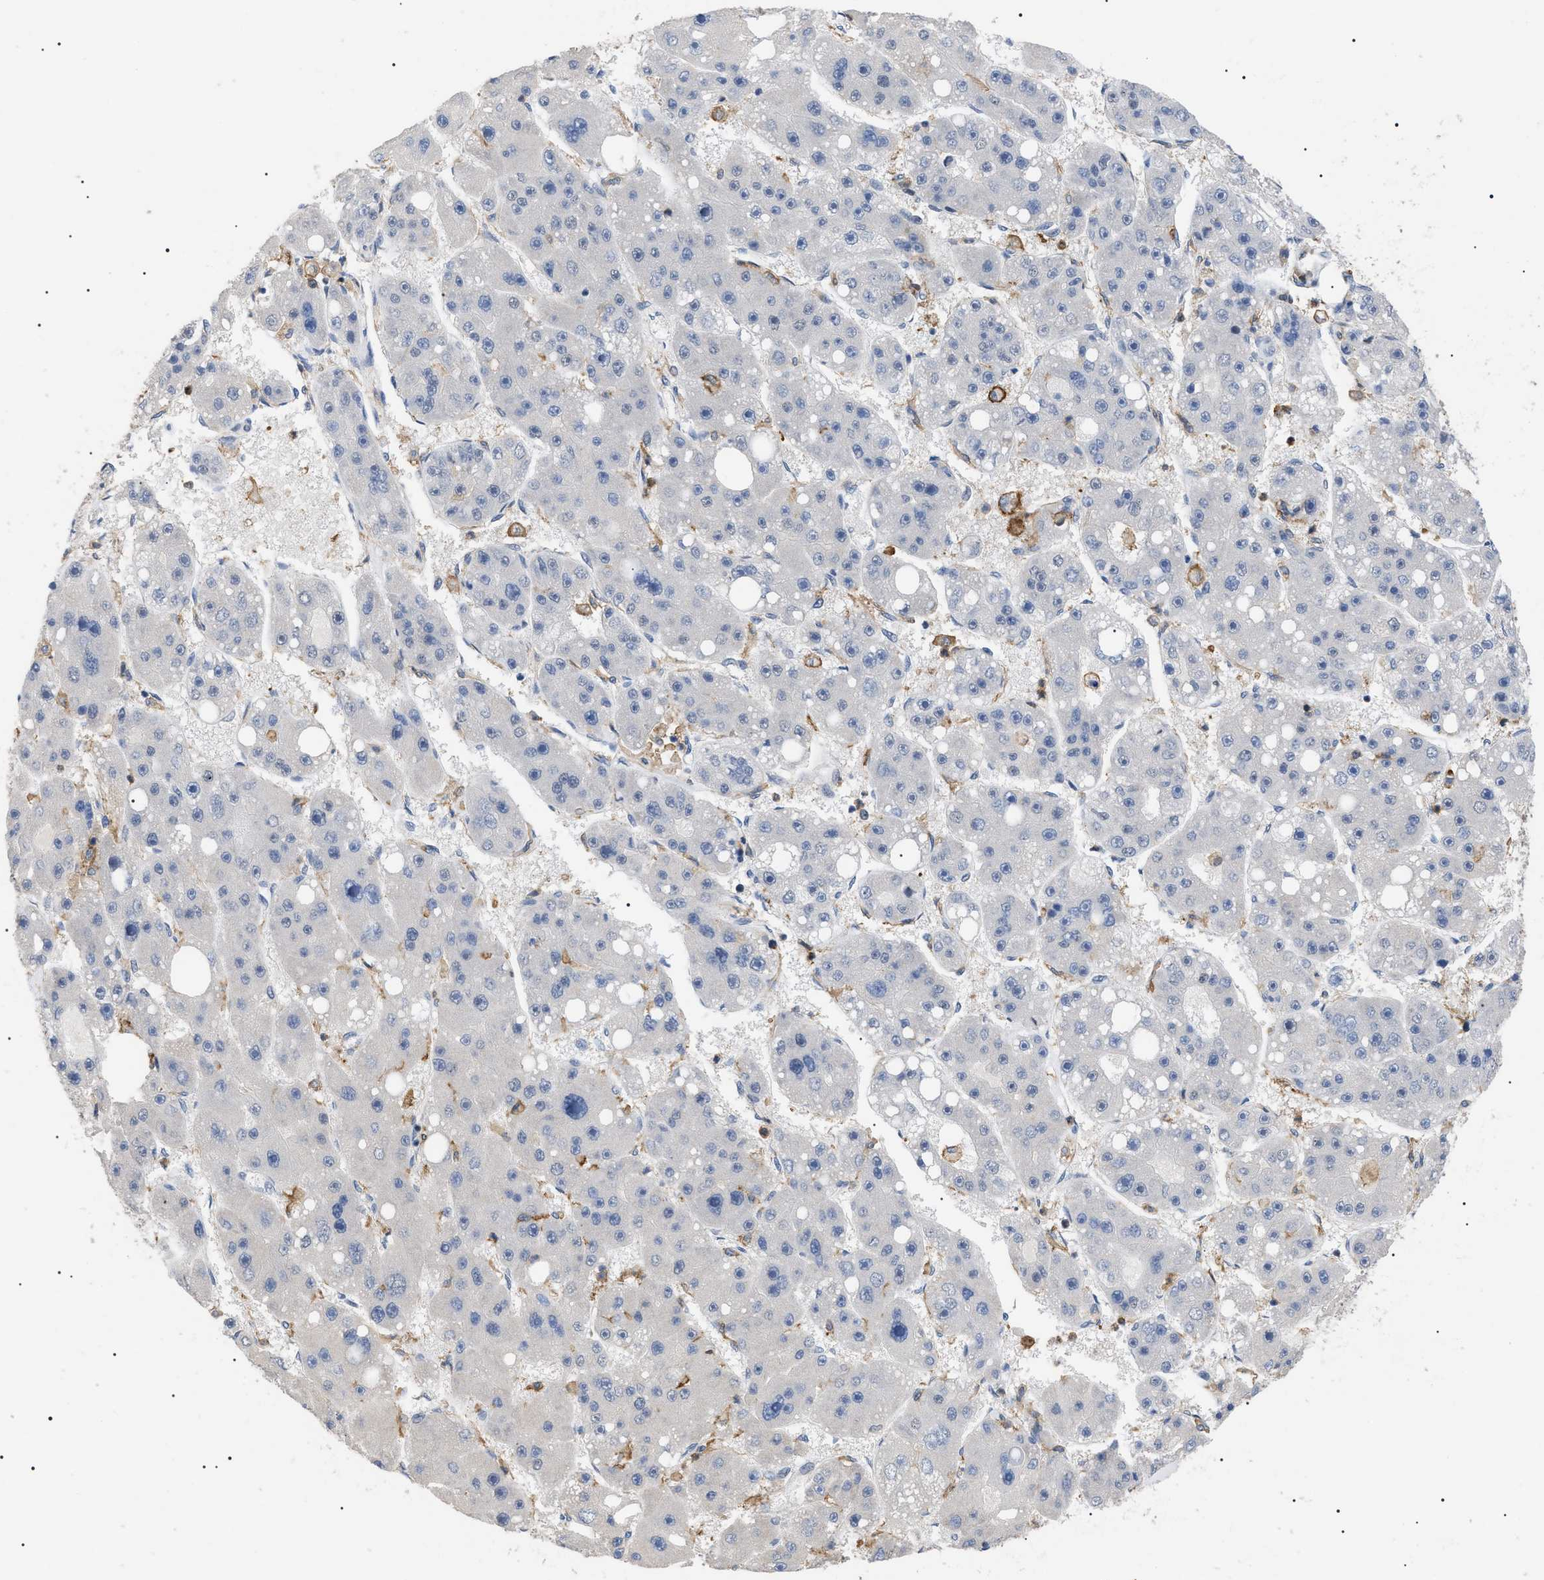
{"staining": {"intensity": "negative", "quantity": "none", "location": "none"}, "tissue": "liver cancer", "cell_type": "Tumor cells", "image_type": "cancer", "snomed": [{"axis": "morphology", "description": "Carcinoma, Hepatocellular, NOS"}, {"axis": "topography", "description": "Liver"}], "caption": "Immunohistochemistry (IHC) photomicrograph of liver cancer stained for a protein (brown), which shows no positivity in tumor cells.", "gene": "CD300A", "patient": {"sex": "female", "age": 61}}